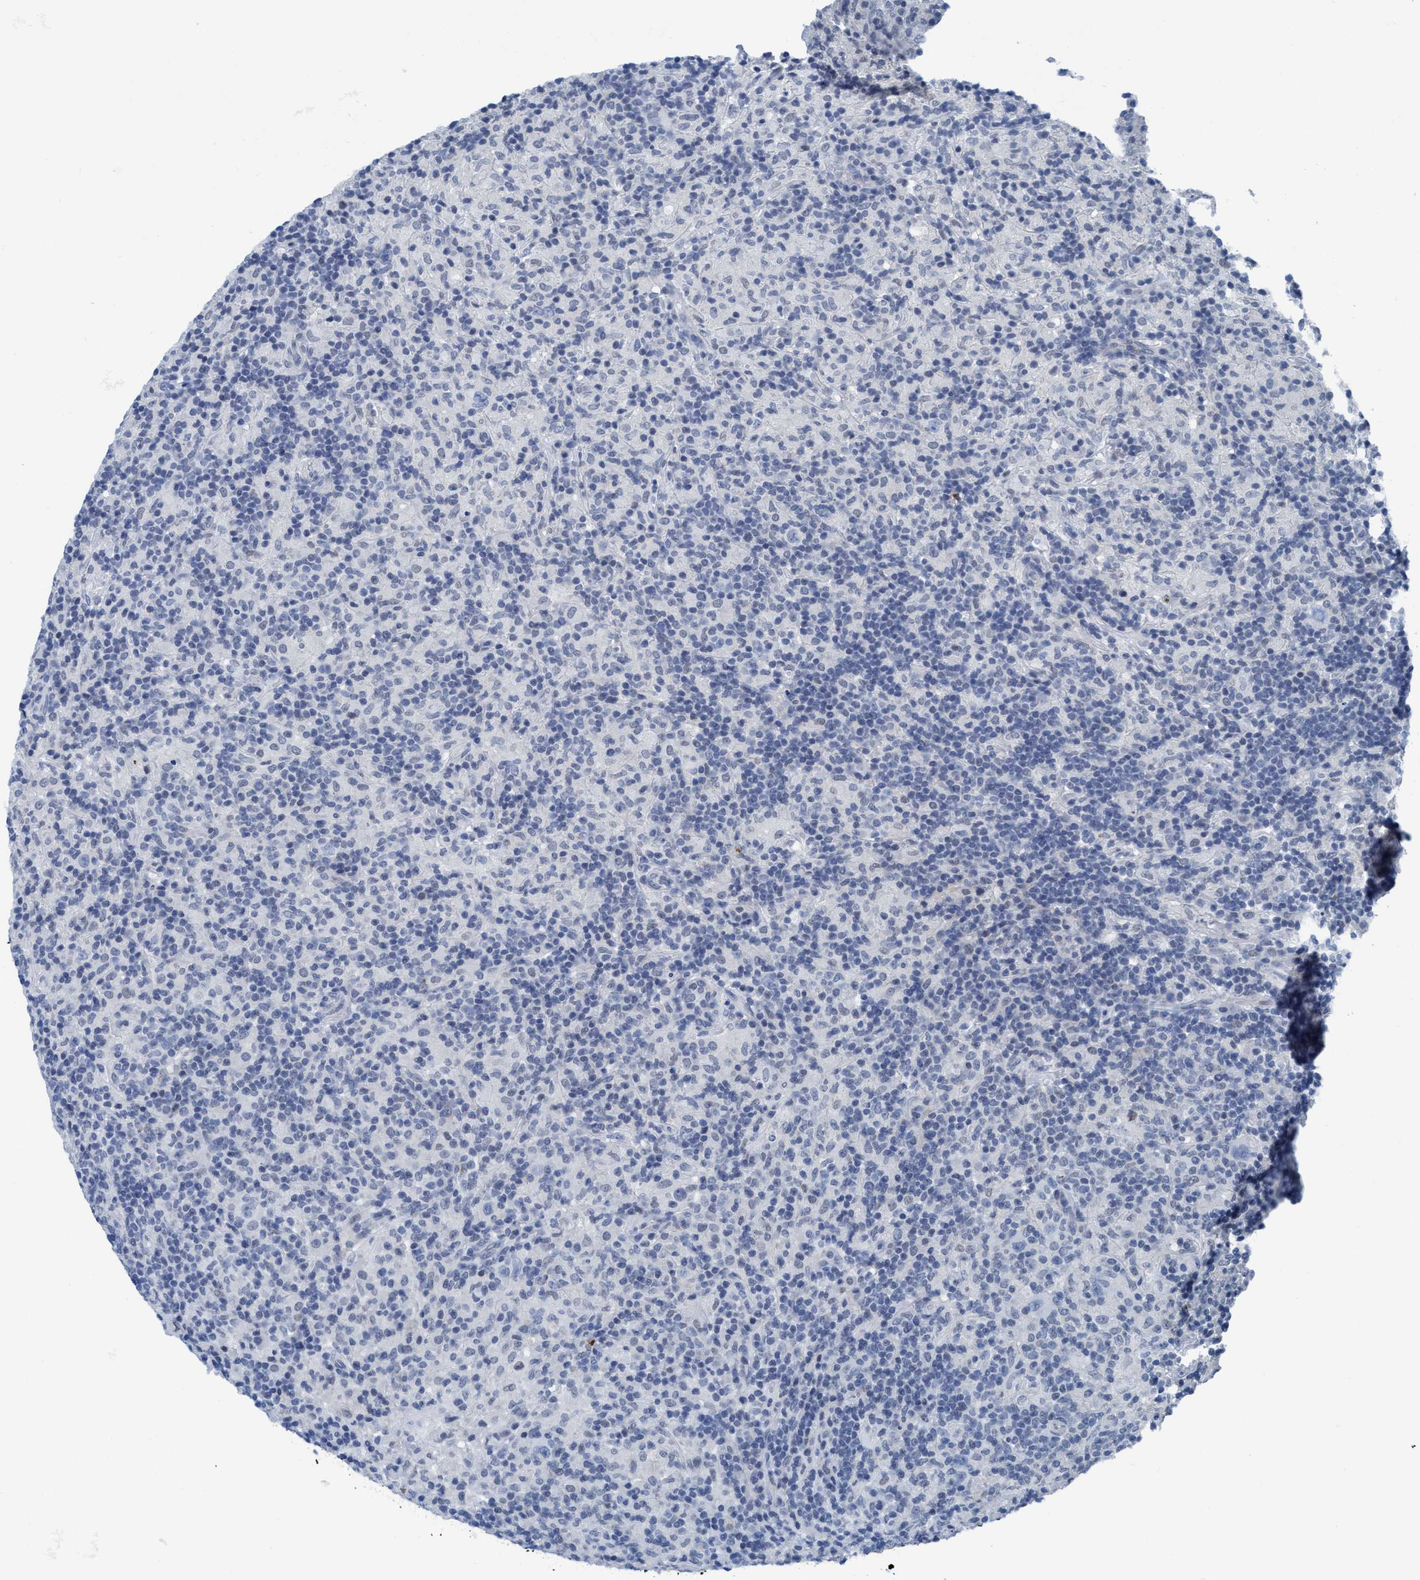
{"staining": {"intensity": "negative", "quantity": "none", "location": "none"}, "tissue": "lymphoma", "cell_type": "Tumor cells", "image_type": "cancer", "snomed": [{"axis": "morphology", "description": "Hodgkin's disease, NOS"}, {"axis": "topography", "description": "Lymph node"}], "caption": "Tumor cells show no significant protein staining in Hodgkin's disease. (Immunohistochemistry, brightfield microscopy, high magnification).", "gene": "DNAI1", "patient": {"sex": "male", "age": 70}}